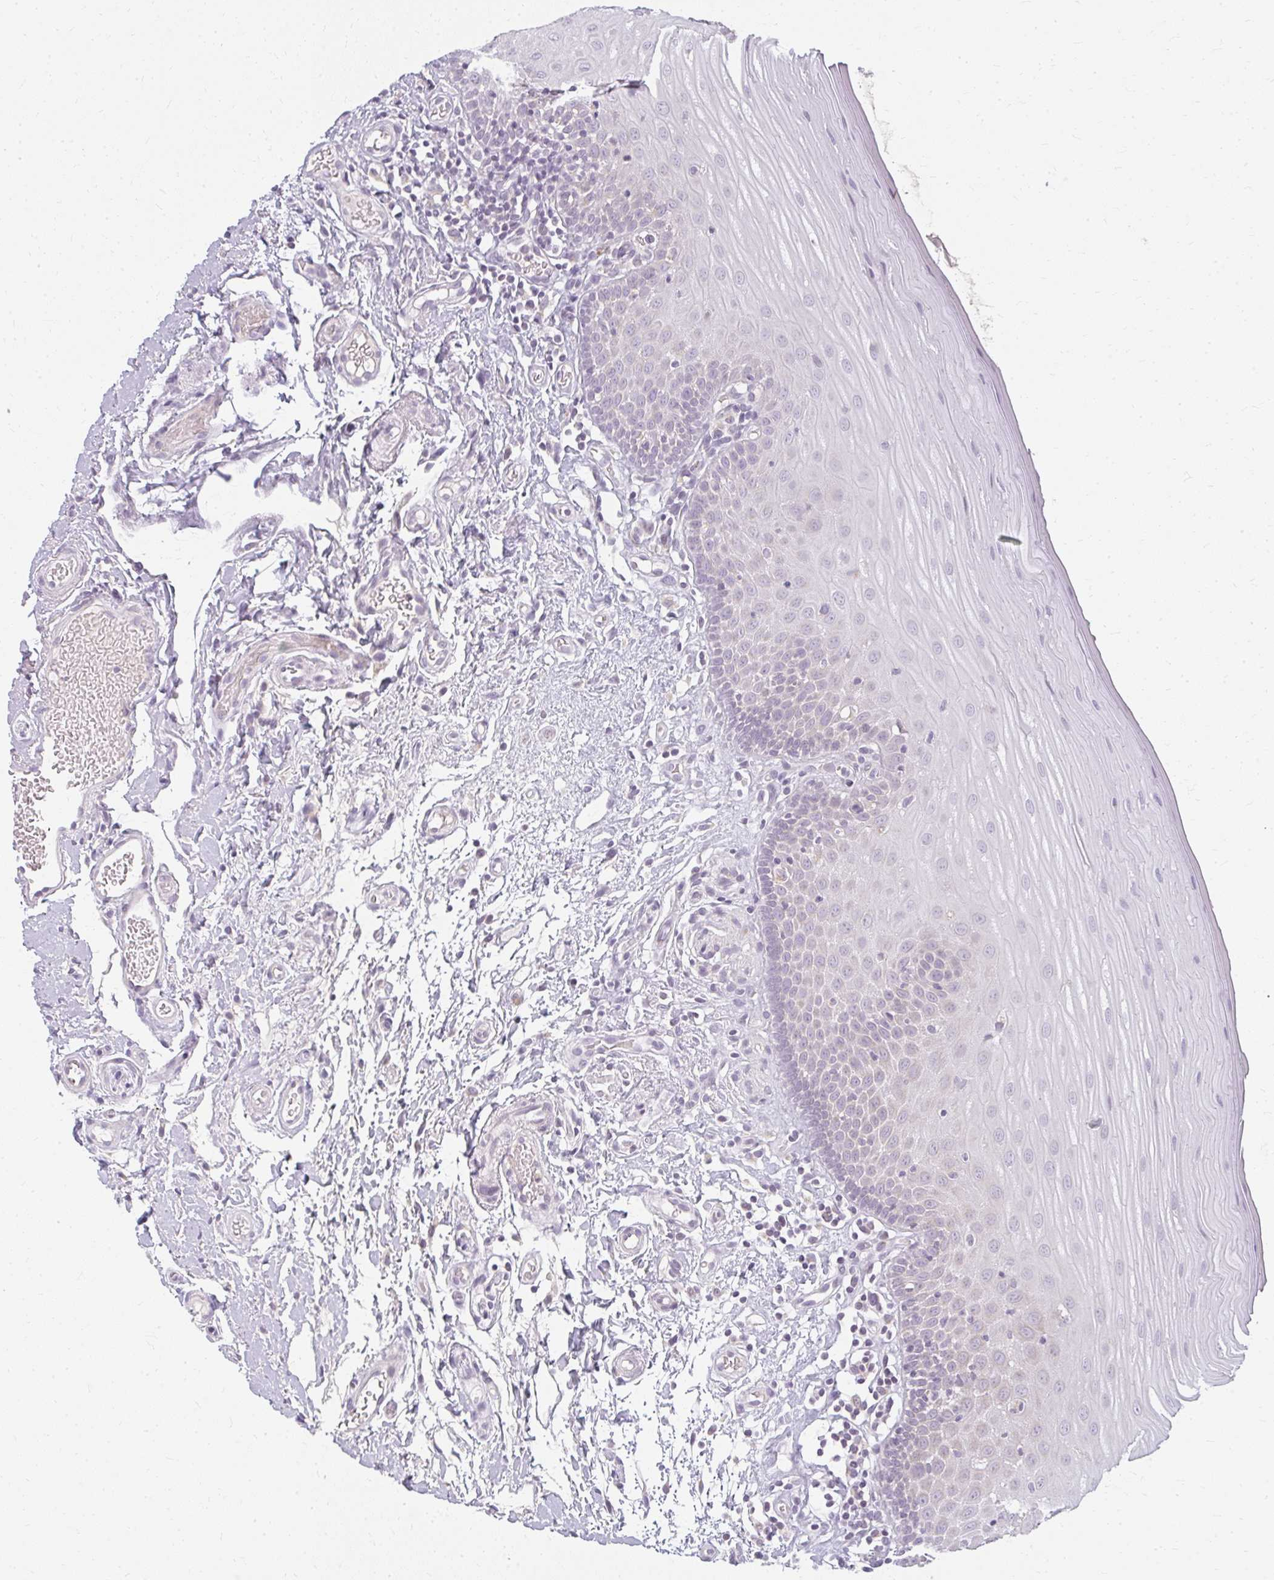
{"staining": {"intensity": "moderate", "quantity": "<25%", "location": "cytoplasmic/membranous"}, "tissue": "oral mucosa", "cell_type": "Squamous epithelial cells", "image_type": "normal", "snomed": [{"axis": "morphology", "description": "Normal tissue, NOS"}, {"axis": "topography", "description": "Oral tissue"}, {"axis": "topography", "description": "Tounge, NOS"}, {"axis": "topography", "description": "Head-Neck"}], "caption": "Immunohistochemistry micrograph of unremarkable oral mucosa stained for a protein (brown), which demonstrates low levels of moderate cytoplasmic/membranous expression in approximately <25% of squamous epithelial cells.", "gene": "ZFYVE26", "patient": {"sex": "female", "age": 84}}